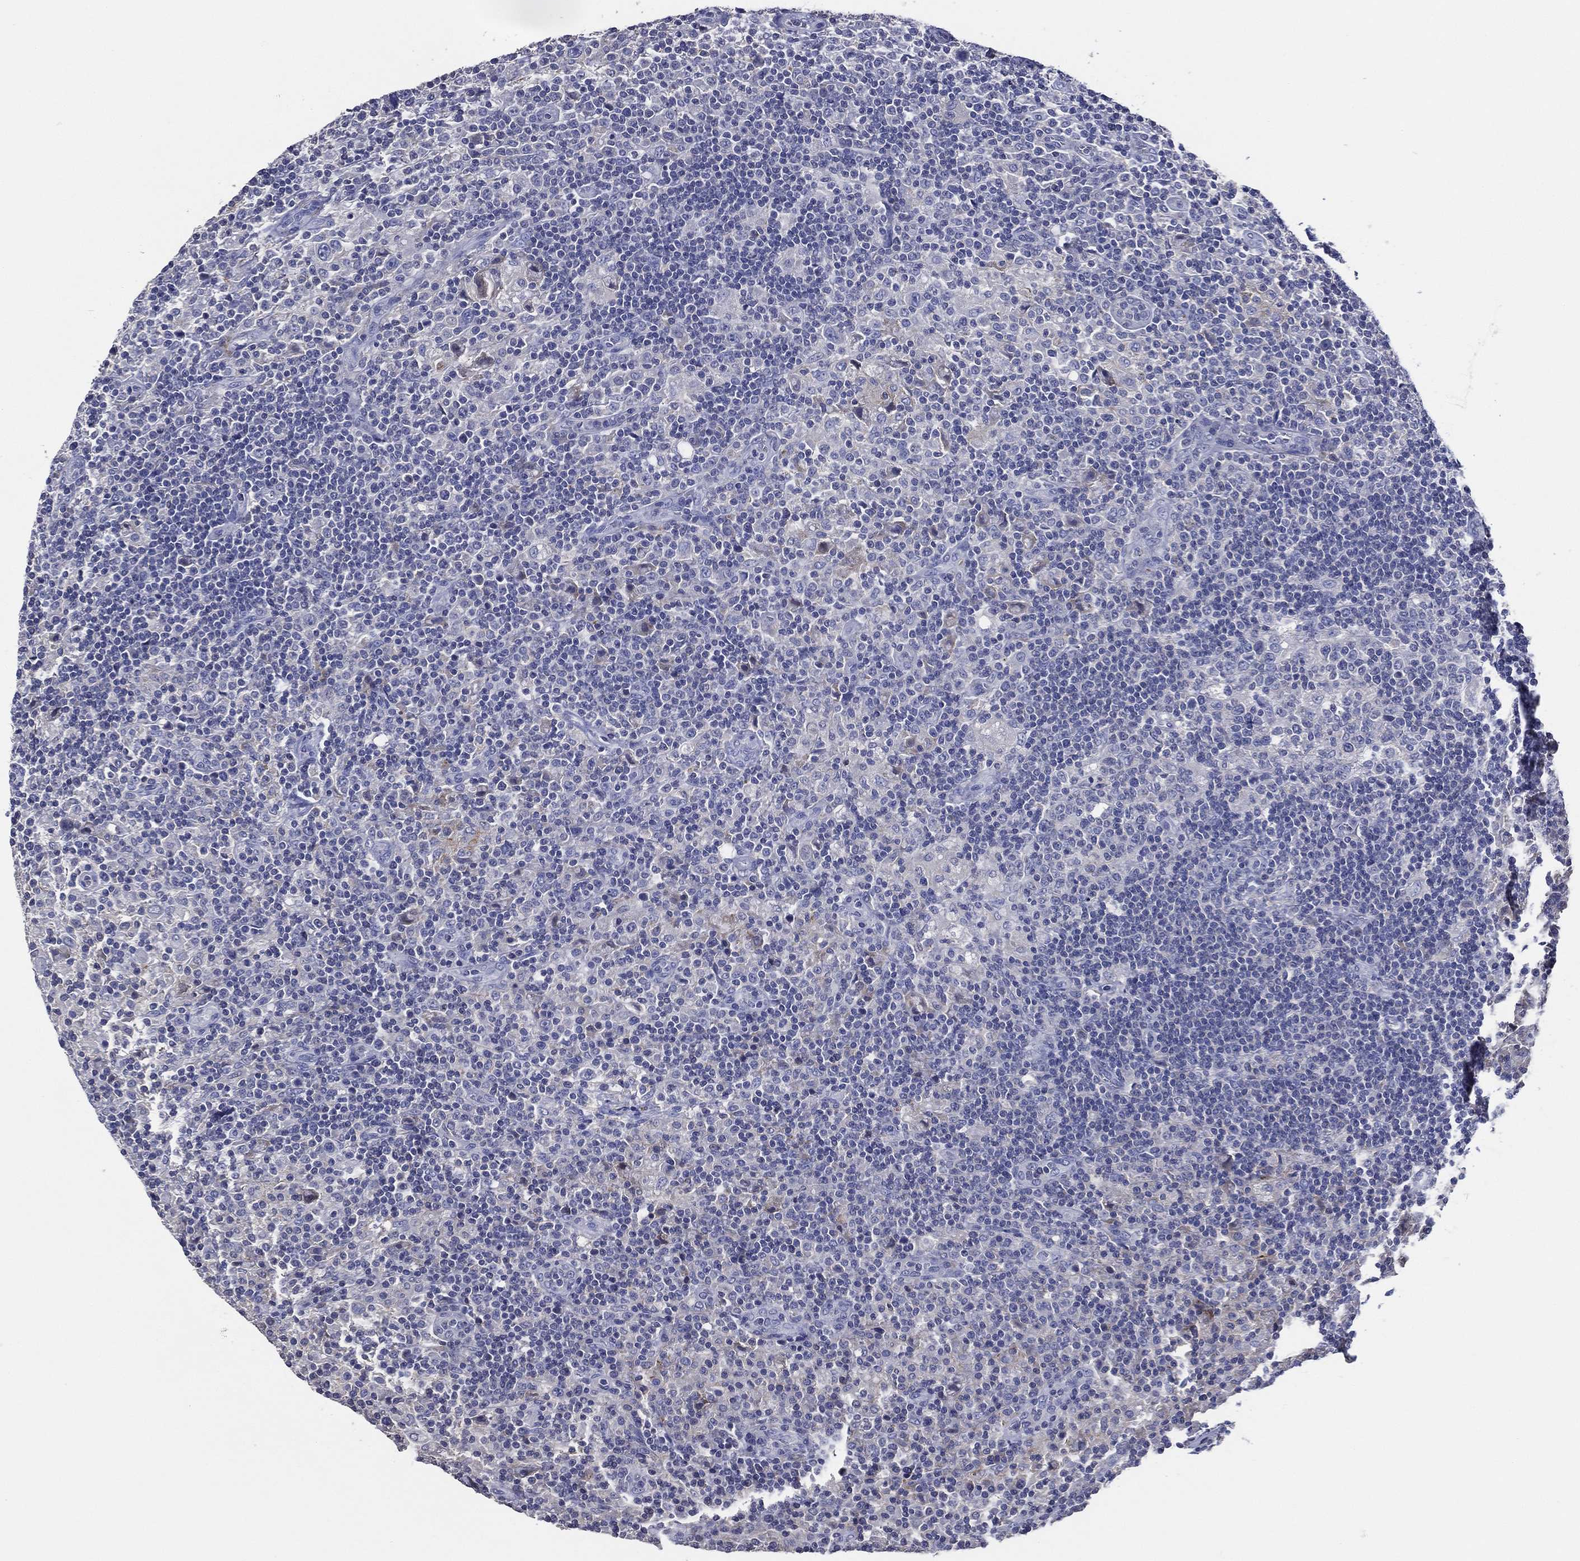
{"staining": {"intensity": "negative", "quantity": "none", "location": "none"}, "tissue": "lymphoma", "cell_type": "Tumor cells", "image_type": "cancer", "snomed": [{"axis": "morphology", "description": "Hodgkin's disease, NOS"}, {"axis": "topography", "description": "Lymph node"}], "caption": "Protein analysis of Hodgkin's disease displays no significant expression in tumor cells.", "gene": "TFAP2A", "patient": {"sex": "male", "age": 70}}